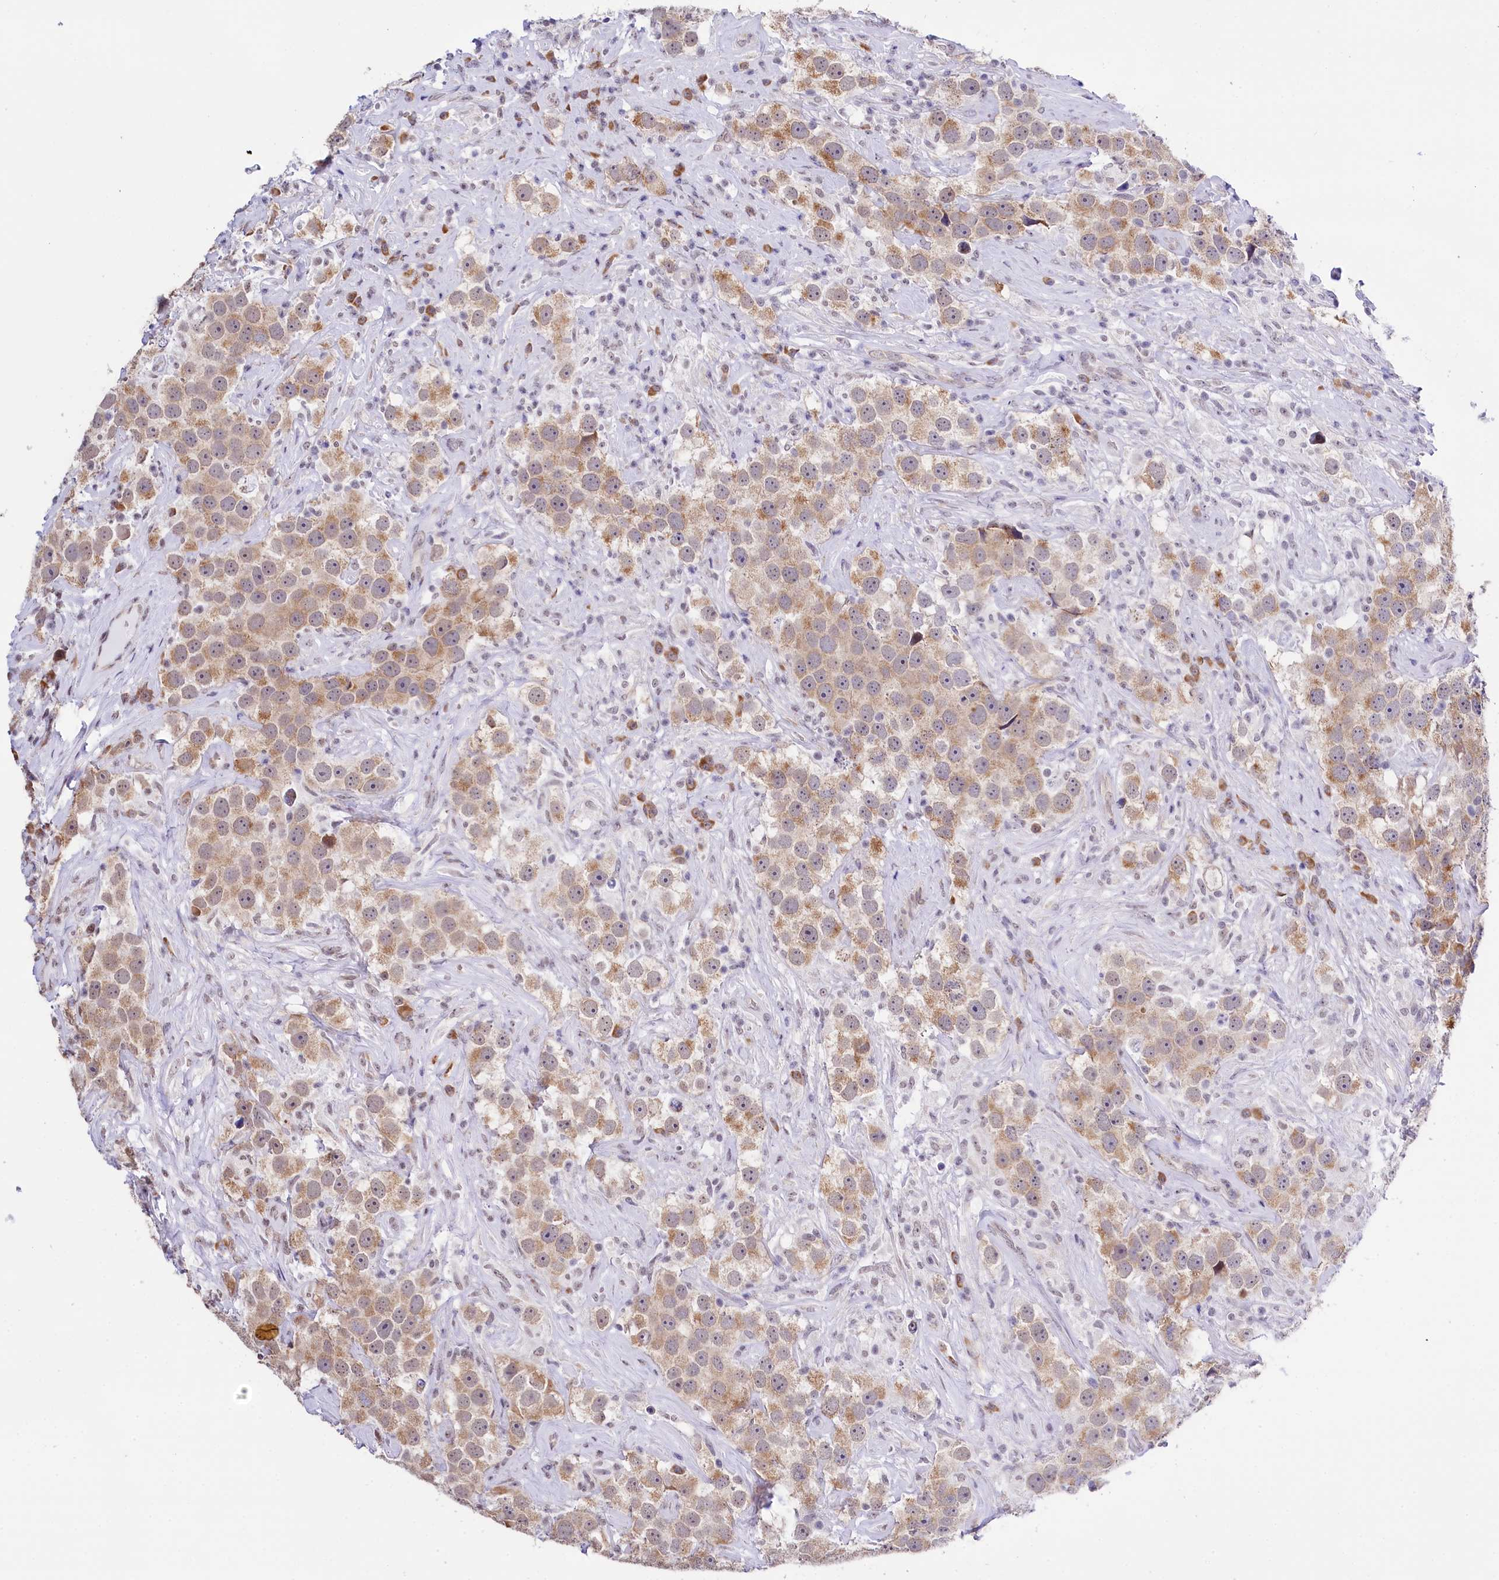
{"staining": {"intensity": "moderate", "quantity": ">75%", "location": "cytoplasmic/membranous"}, "tissue": "testis cancer", "cell_type": "Tumor cells", "image_type": "cancer", "snomed": [{"axis": "morphology", "description": "Seminoma, NOS"}, {"axis": "topography", "description": "Testis"}], "caption": "Protein staining displays moderate cytoplasmic/membranous positivity in about >75% of tumor cells in seminoma (testis). The protein is shown in brown color, while the nuclei are stained blue.", "gene": "SPATS2", "patient": {"sex": "male", "age": 49}}